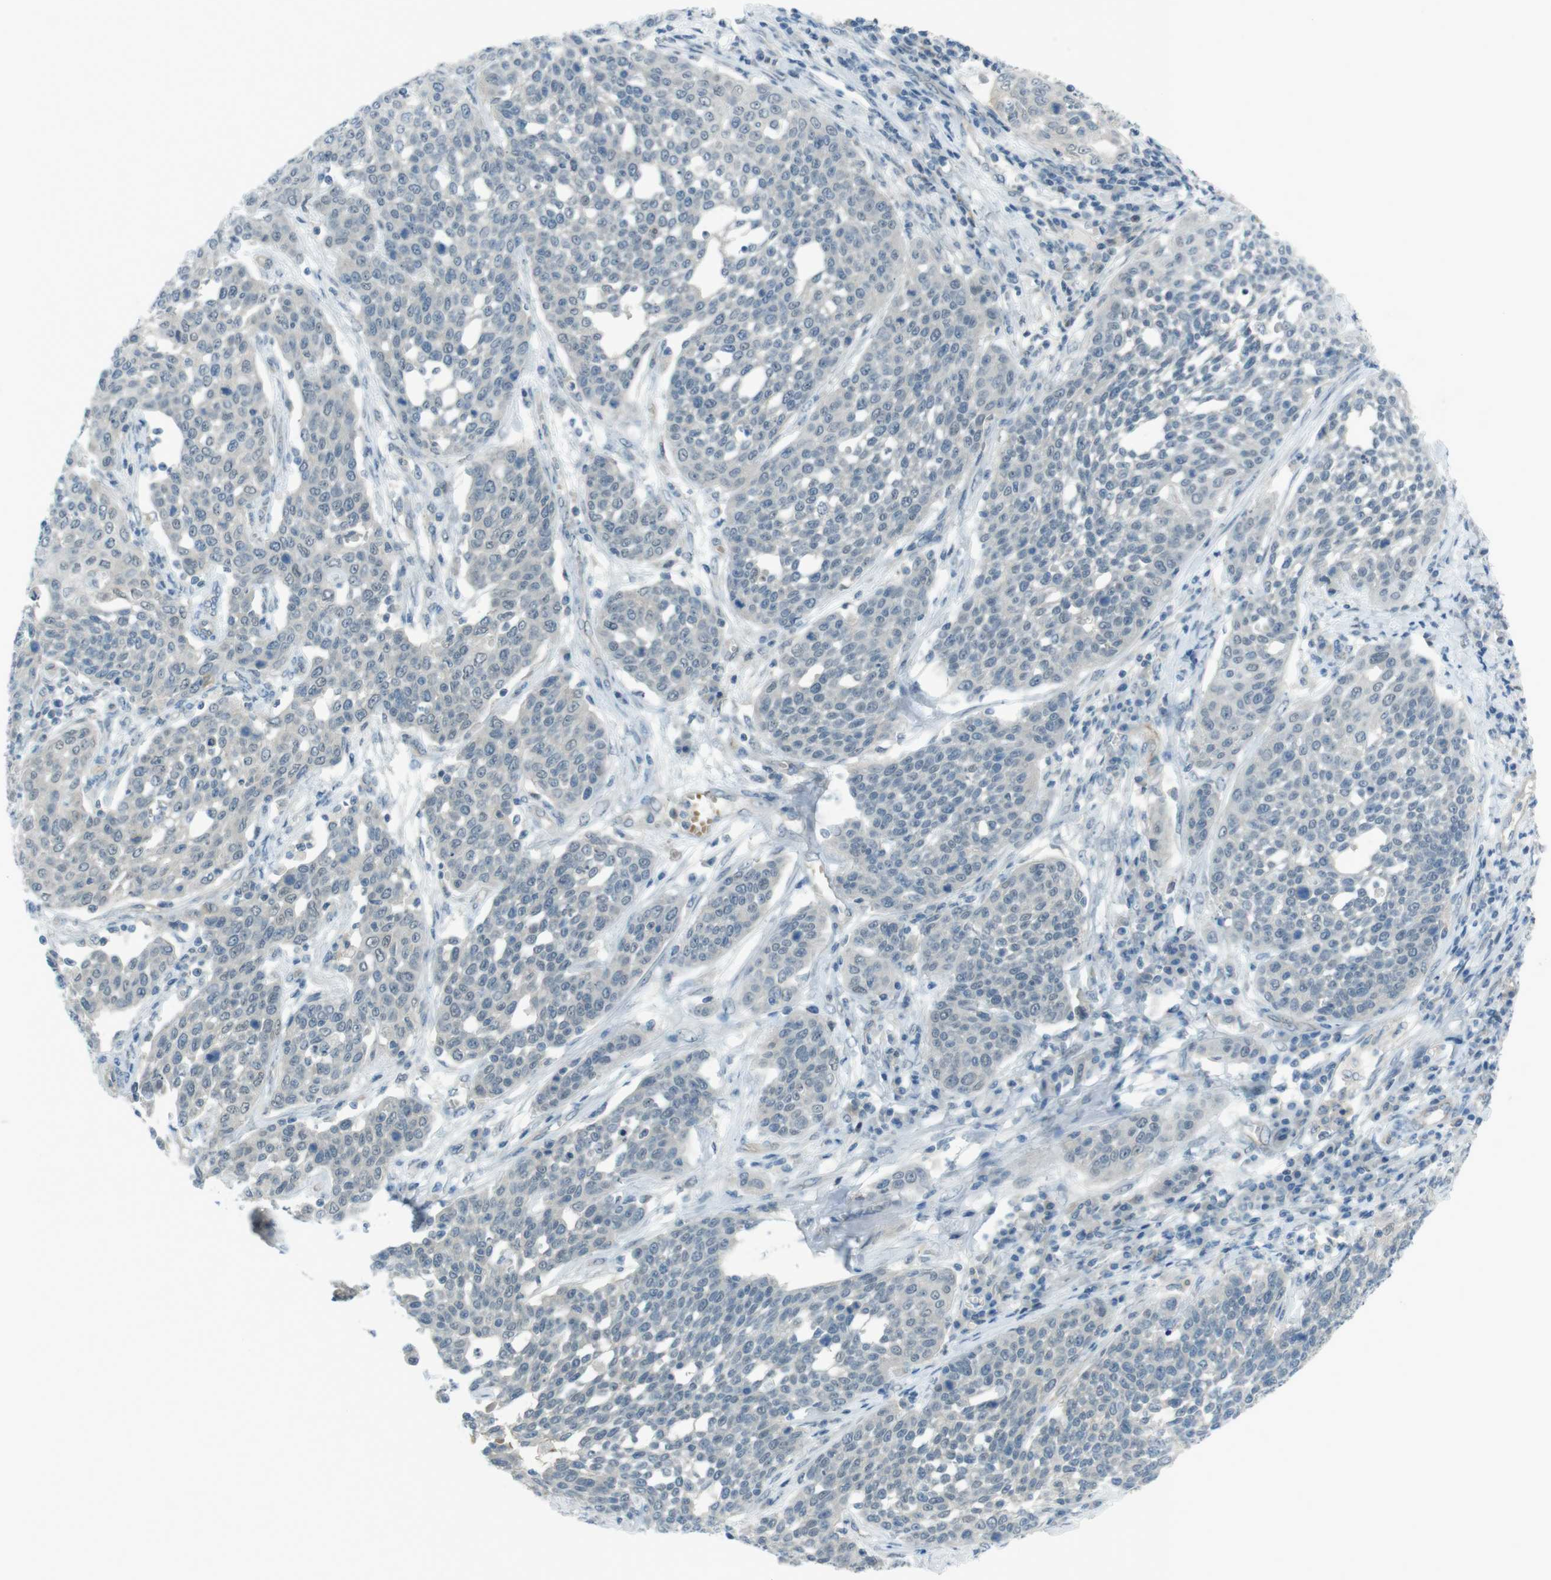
{"staining": {"intensity": "negative", "quantity": "none", "location": "none"}, "tissue": "cervical cancer", "cell_type": "Tumor cells", "image_type": "cancer", "snomed": [{"axis": "morphology", "description": "Squamous cell carcinoma, NOS"}, {"axis": "topography", "description": "Cervix"}], "caption": "Tumor cells show no significant protein positivity in cervical cancer (squamous cell carcinoma).", "gene": "ZDHHC20", "patient": {"sex": "female", "age": 34}}